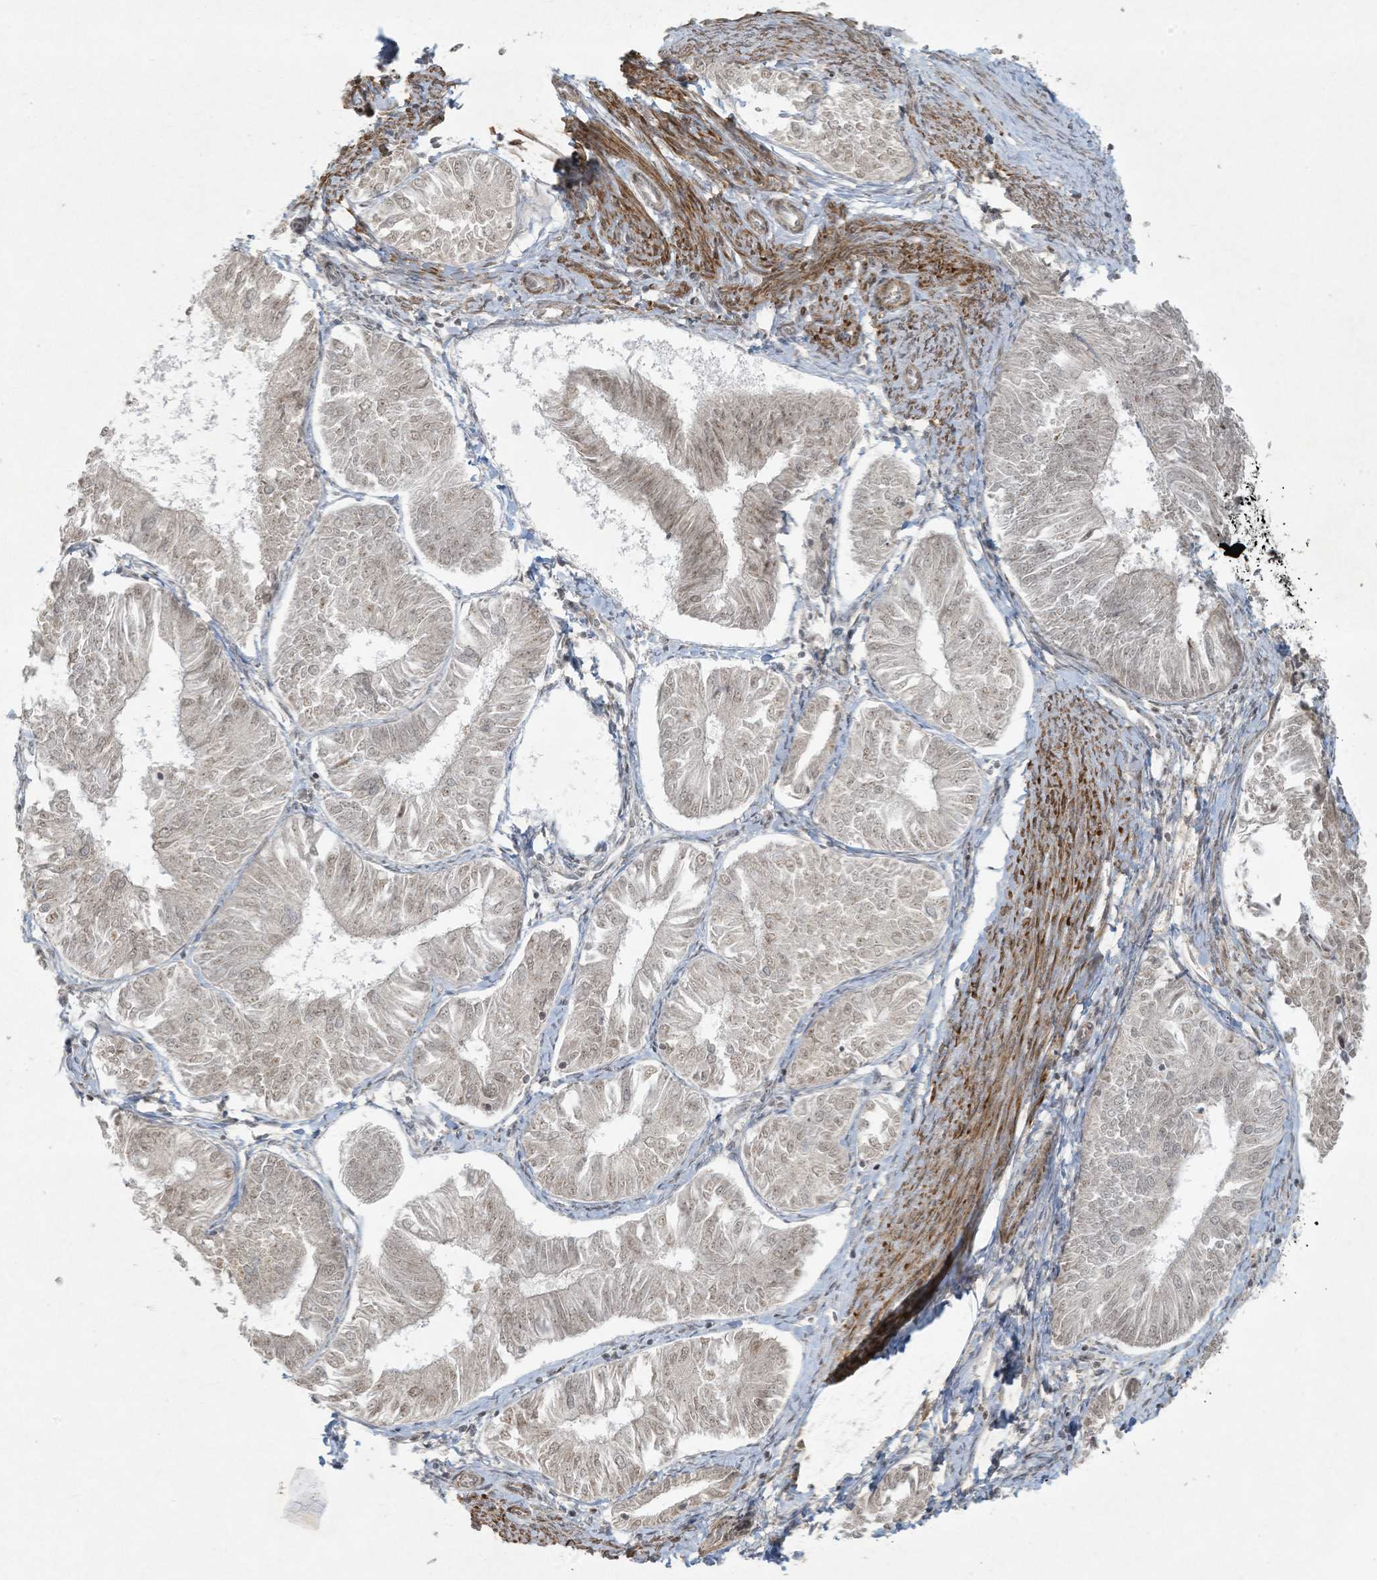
{"staining": {"intensity": "negative", "quantity": "none", "location": "none"}, "tissue": "endometrial cancer", "cell_type": "Tumor cells", "image_type": "cancer", "snomed": [{"axis": "morphology", "description": "Adenocarcinoma, NOS"}, {"axis": "topography", "description": "Endometrium"}], "caption": "Tumor cells are negative for brown protein staining in endometrial cancer.", "gene": "ZNF263", "patient": {"sex": "female", "age": 58}}